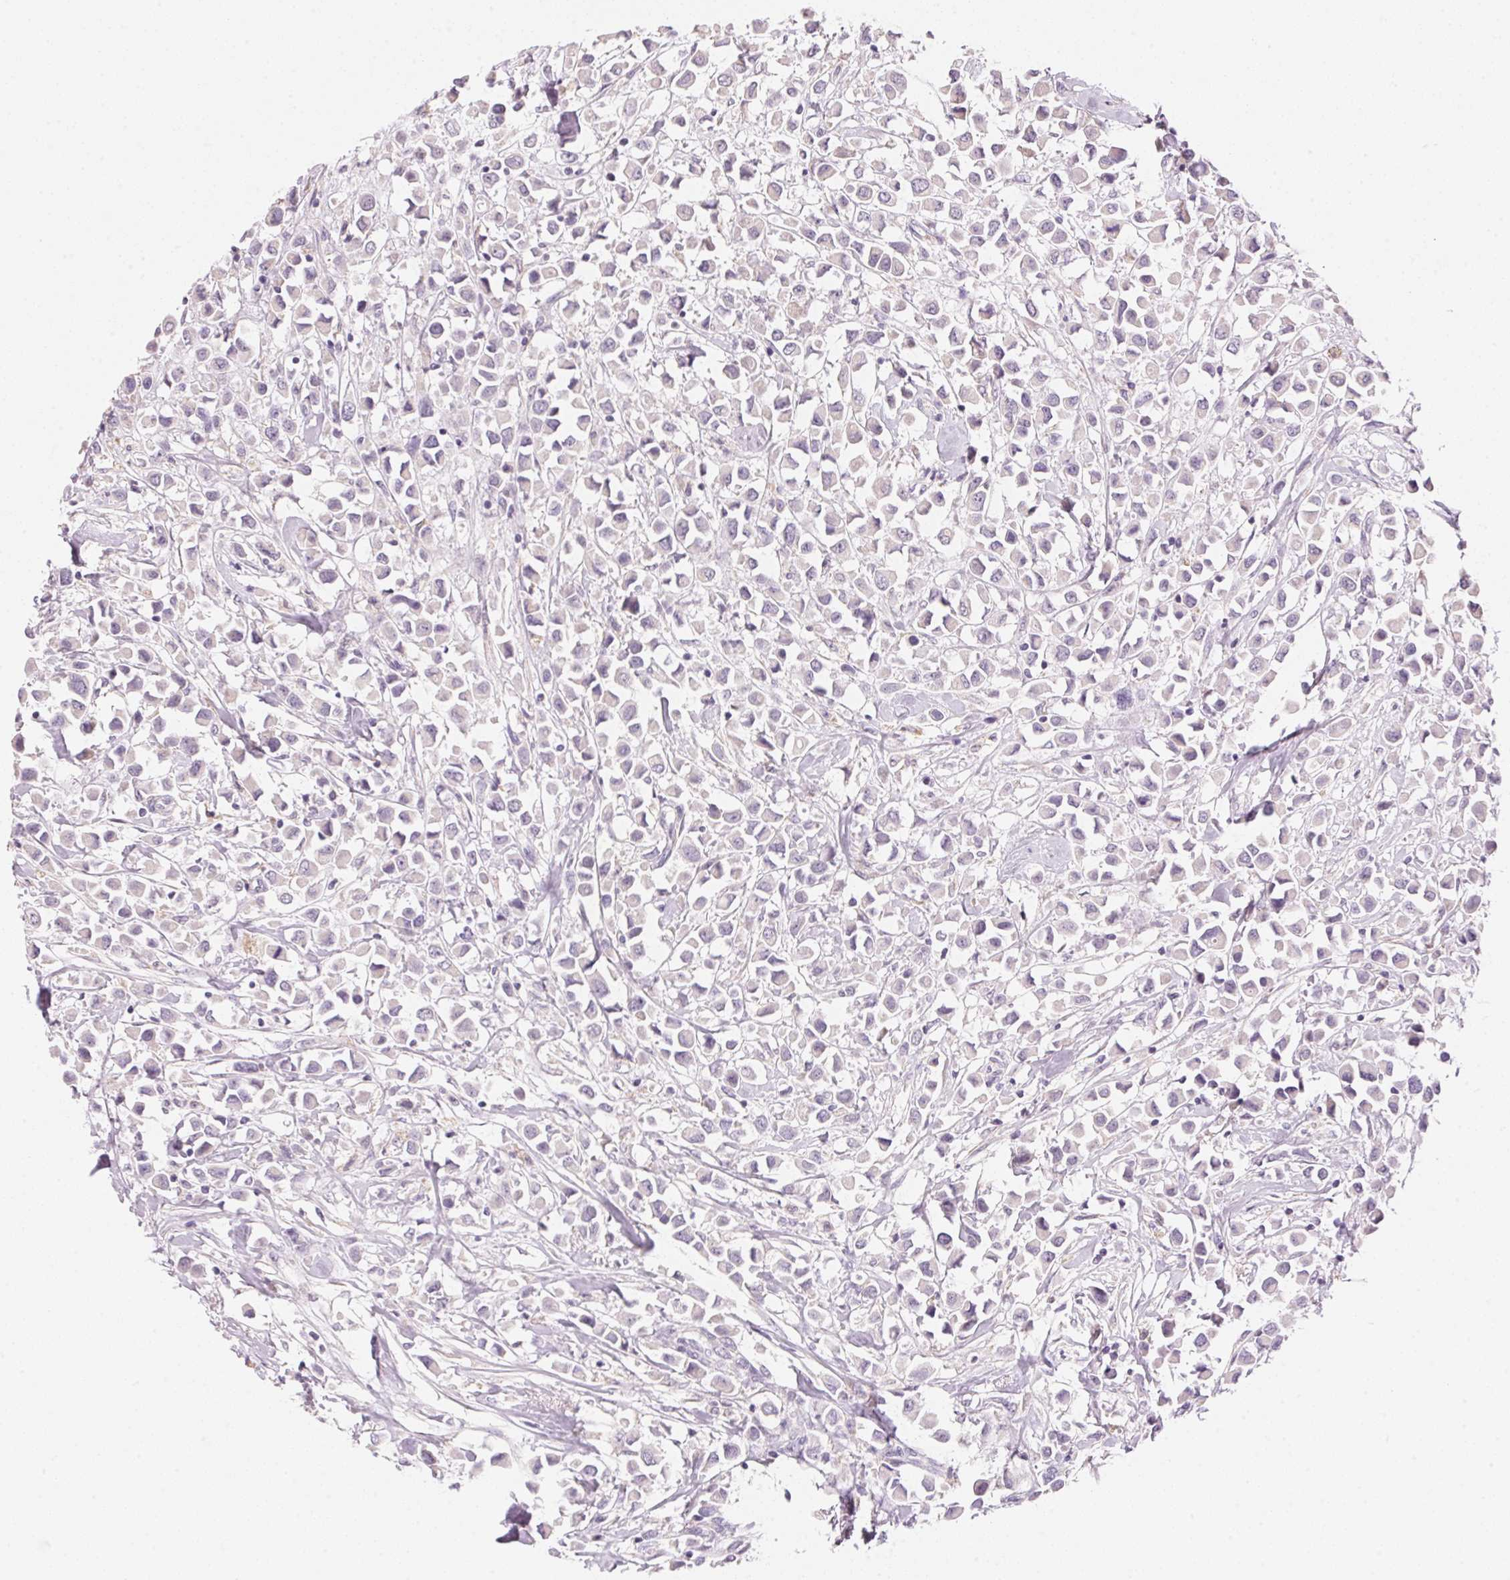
{"staining": {"intensity": "negative", "quantity": "none", "location": "none"}, "tissue": "breast cancer", "cell_type": "Tumor cells", "image_type": "cancer", "snomed": [{"axis": "morphology", "description": "Duct carcinoma"}, {"axis": "topography", "description": "Breast"}], "caption": "High power microscopy histopathology image of an IHC photomicrograph of intraductal carcinoma (breast), revealing no significant positivity in tumor cells.", "gene": "CYP11B1", "patient": {"sex": "female", "age": 61}}